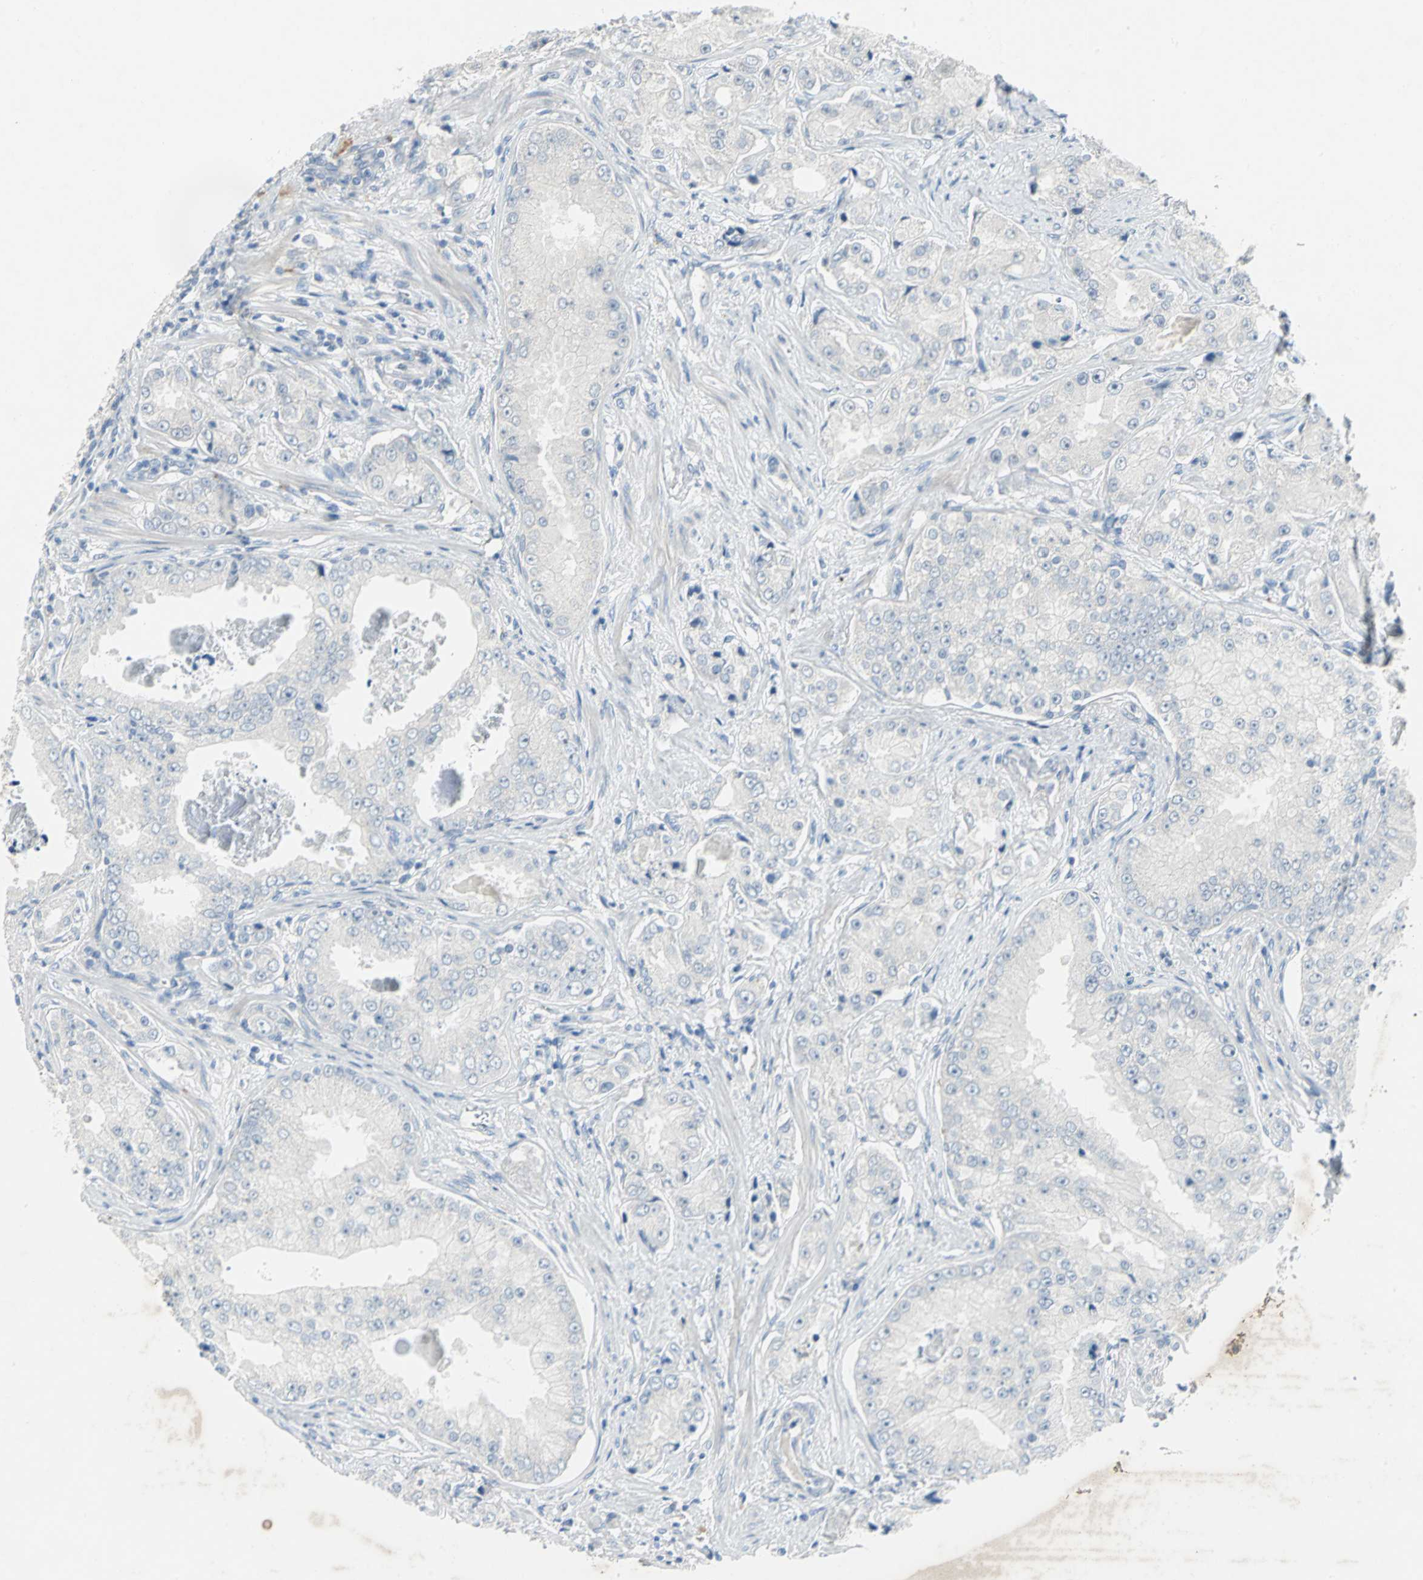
{"staining": {"intensity": "negative", "quantity": "none", "location": "none"}, "tissue": "prostate cancer", "cell_type": "Tumor cells", "image_type": "cancer", "snomed": [{"axis": "morphology", "description": "Adenocarcinoma, High grade"}, {"axis": "topography", "description": "Prostate"}], "caption": "High power microscopy histopathology image of an immunohistochemistry (IHC) photomicrograph of adenocarcinoma (high-grade) (prostate), revealing no significant staining in tumor cells.", "gene": "PTGDS", "patient": {"sex": "male", "age": 73}}